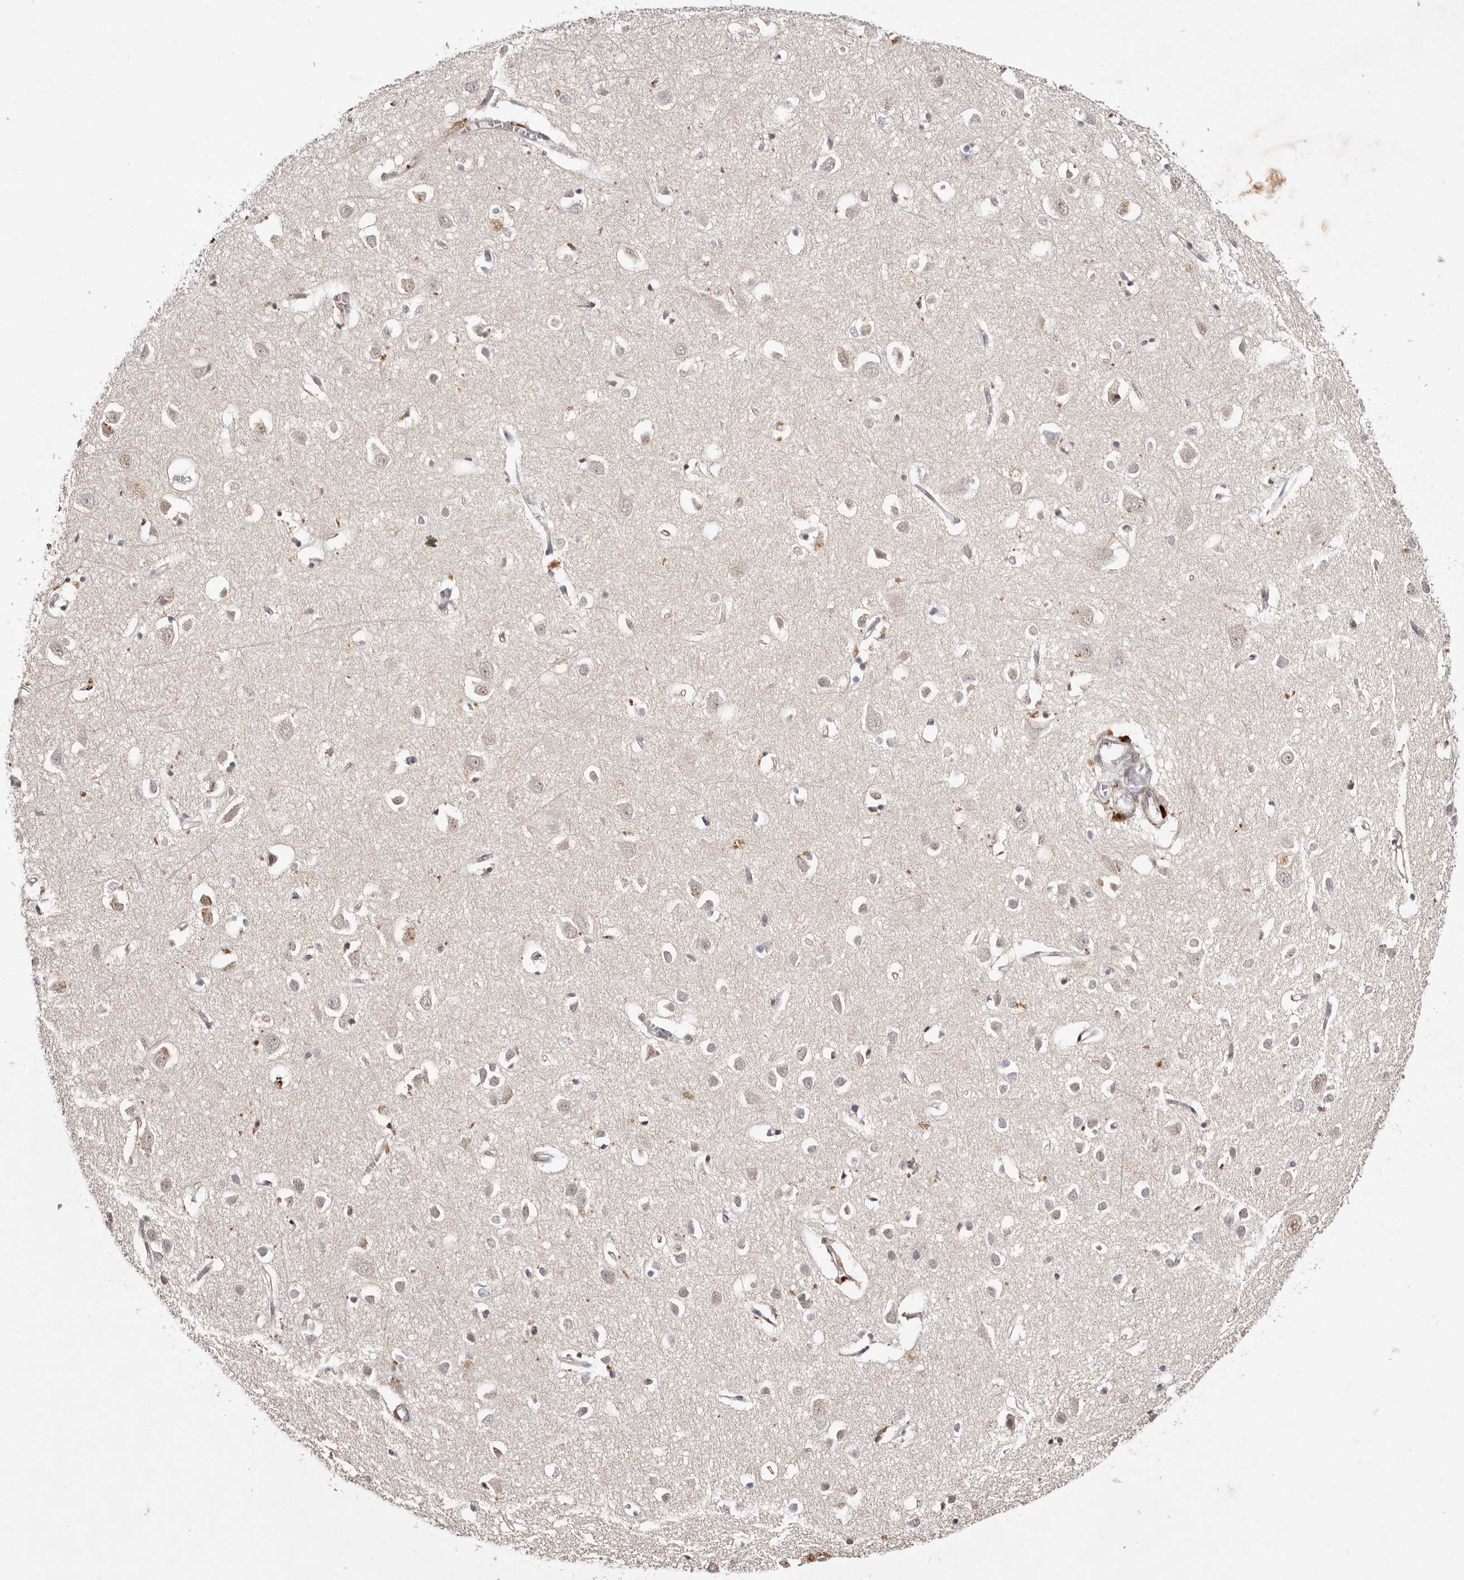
{"staining": {"intensity": "weak", "quantity": "25%-75%", "location": "cytoplasmic/membranous"}, "tissue": "cerebral cortex", "cell_type": "Endothelial cells", "image_type": "normal", "snomed": [{"axis": "morphology", "description": "Normal tissue, NOS"}, {"axis": "topography", "description": "Cerebral cortex"}], "caption": "Immunohistochemical staining of normal human cerebral cortex displays 25%-75% levels of weak cytoplasmic/membranous protein staining in about 25%-75% of endothelial cells.", "gene": "BCL2L15", "patient": {"sex": "female", "age": 64}}